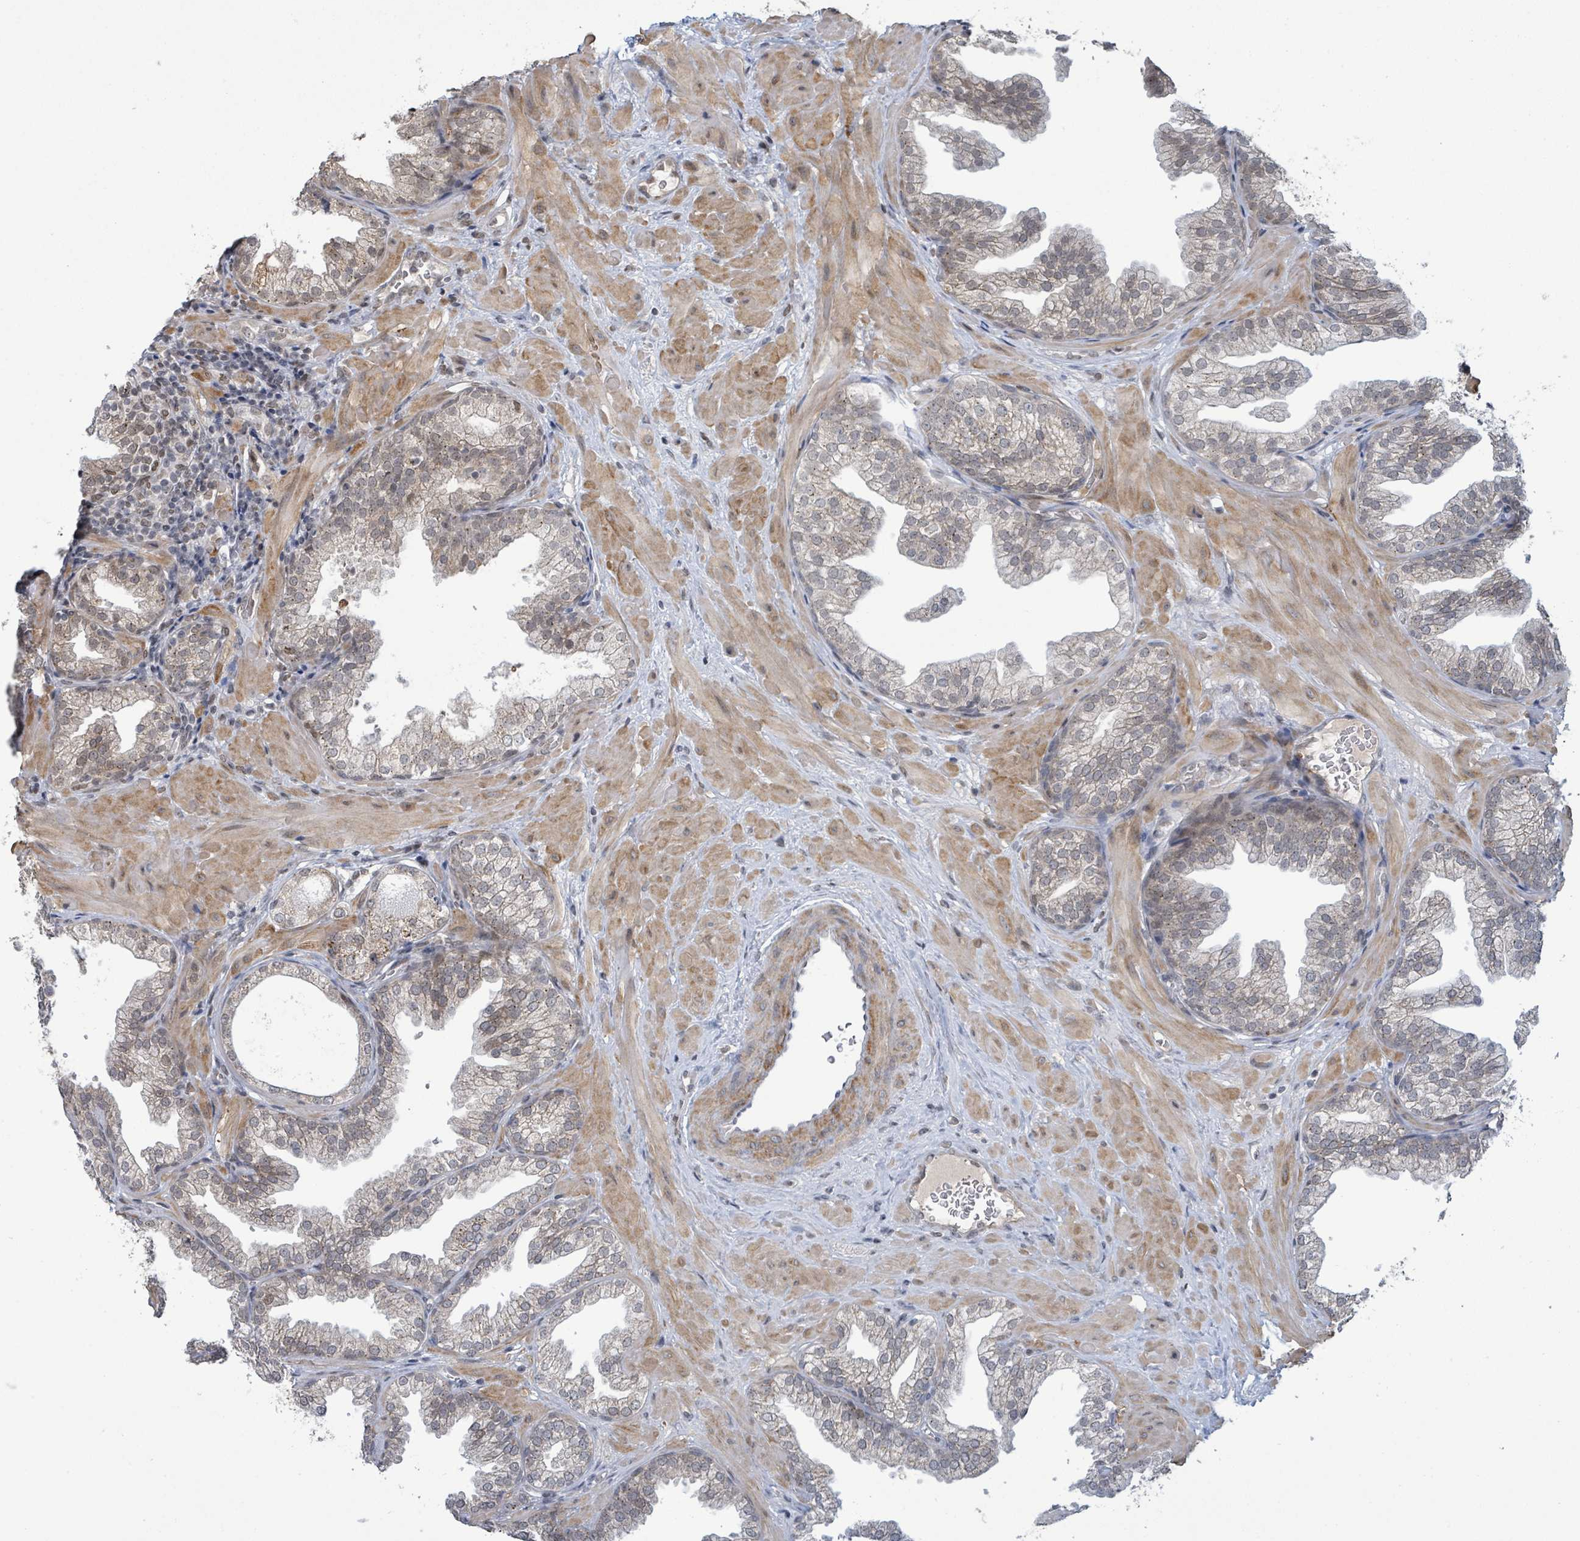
{"staining": {"intensity": "weak", "quantity": "25%-75%", "location": "cytoplasmic/membranous"}, "tissue": "prostate", "cell_type": "Glandular cells", "image_type": "normal", "snomed": [{"axis": "morphology", "description": "Normal tissue, NOS"}, {"axis": "topography", "description": "Prostate"}], "caption": "Protein staining of benign prostate demonstrates weak cytoplasmic/membranous staining in about 25%-75% of glandular cells. Immunohistochemistry (ihc) stains the protein of interest in brown and the nuclei are stained blue.", "gene": "SBF2", "patient": {"sex": "male", "age": 37}}